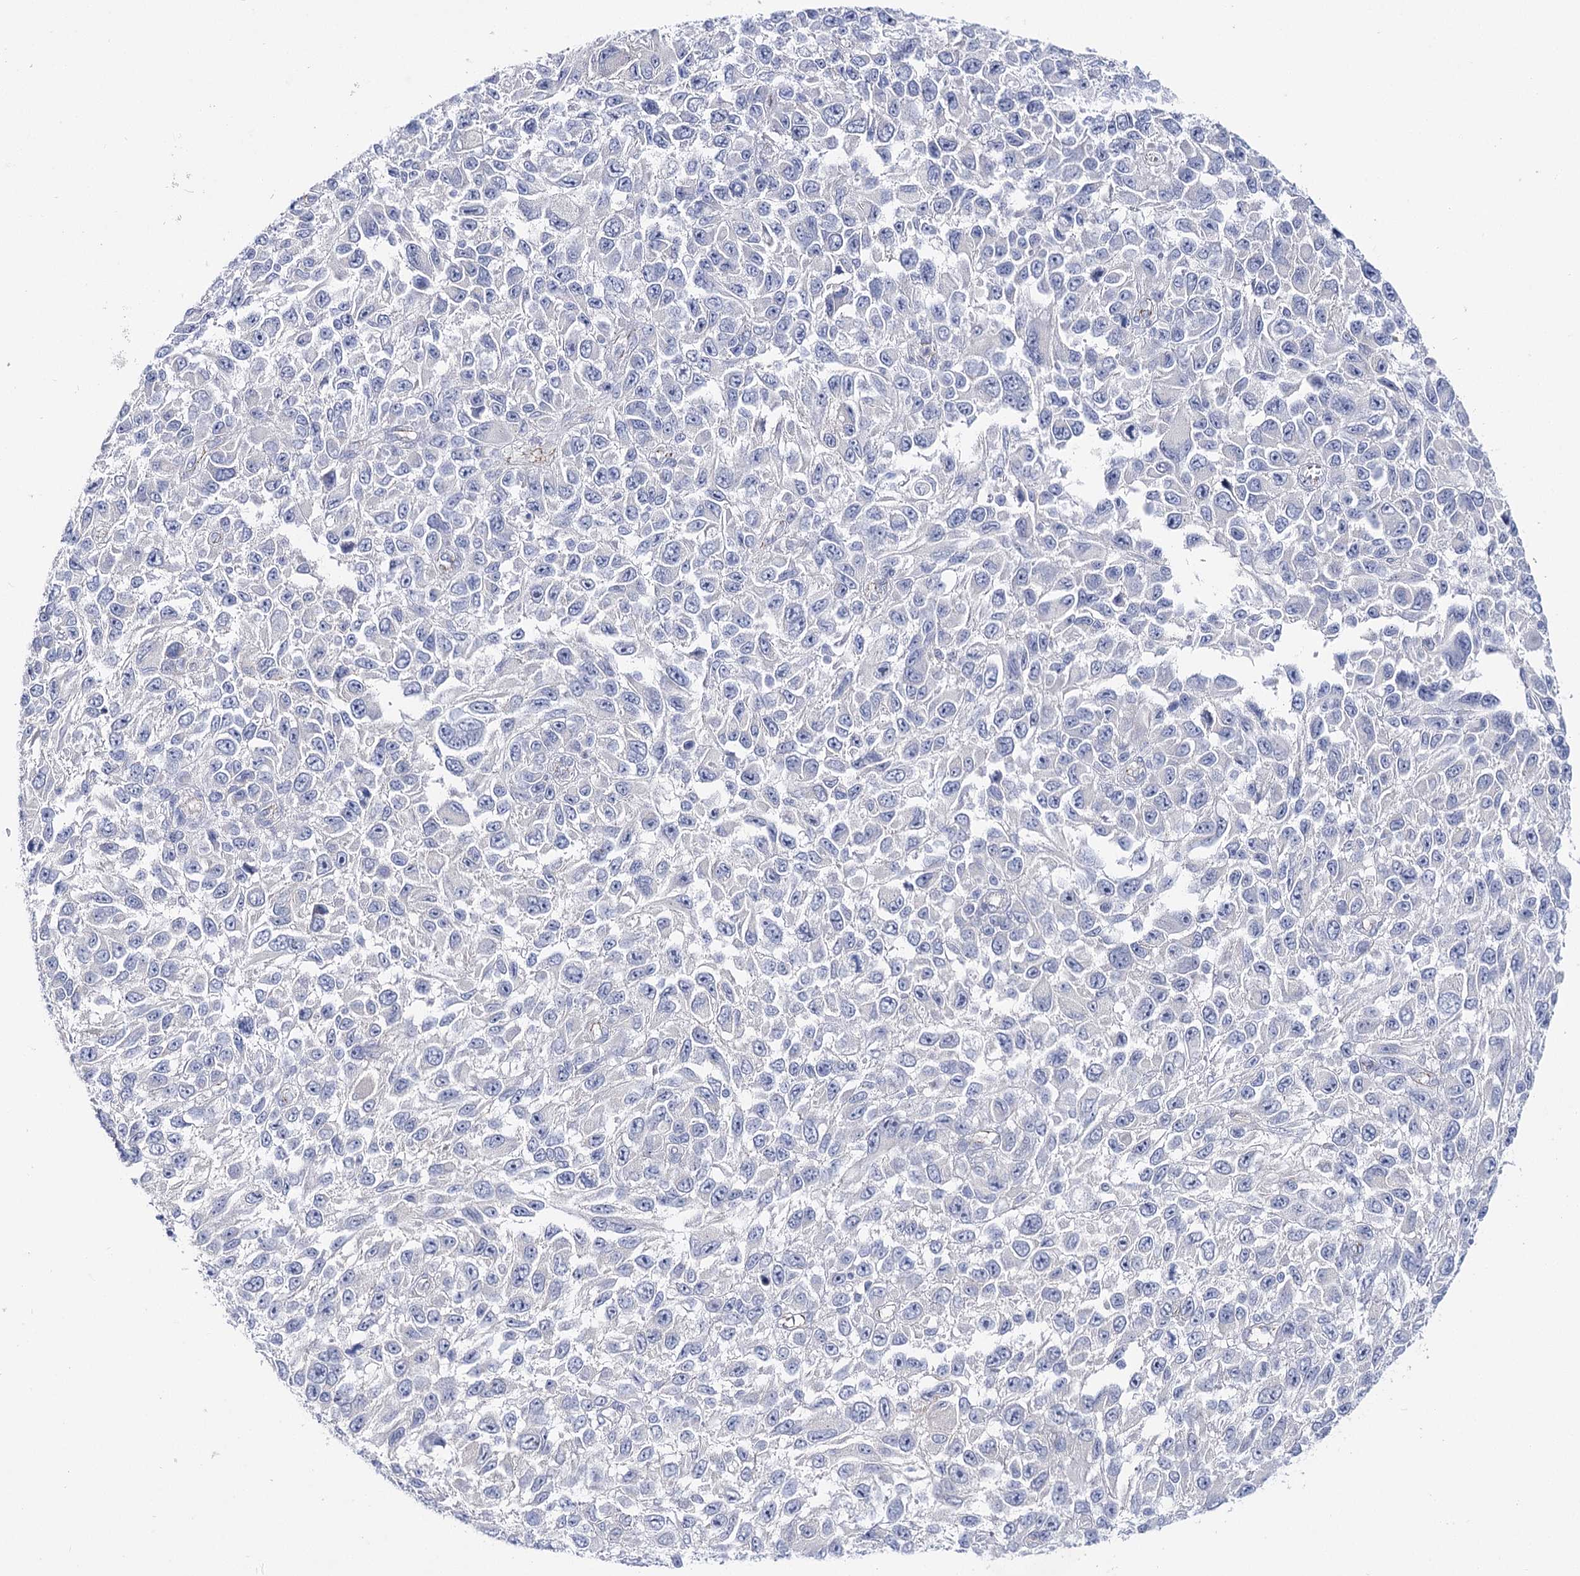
{"staining": {"intensity": "negative", "quantity": "none", "location": "none"}, "tissue": "melanoma", "cell_type": "Tumor cells", "image_type": "cancer", "snomed": [{"axis": "morphology", "description": "Malignant melanoma, NOS"}, {"axis": "topography", "description": "Skin"}], "caption": "The photomicrograph exhibits no significant staining in tumor cells of melanoma. Nuclei are stained in blue.", "gene": "NRAP", "patient": {"sex": "female", "age": 96}}